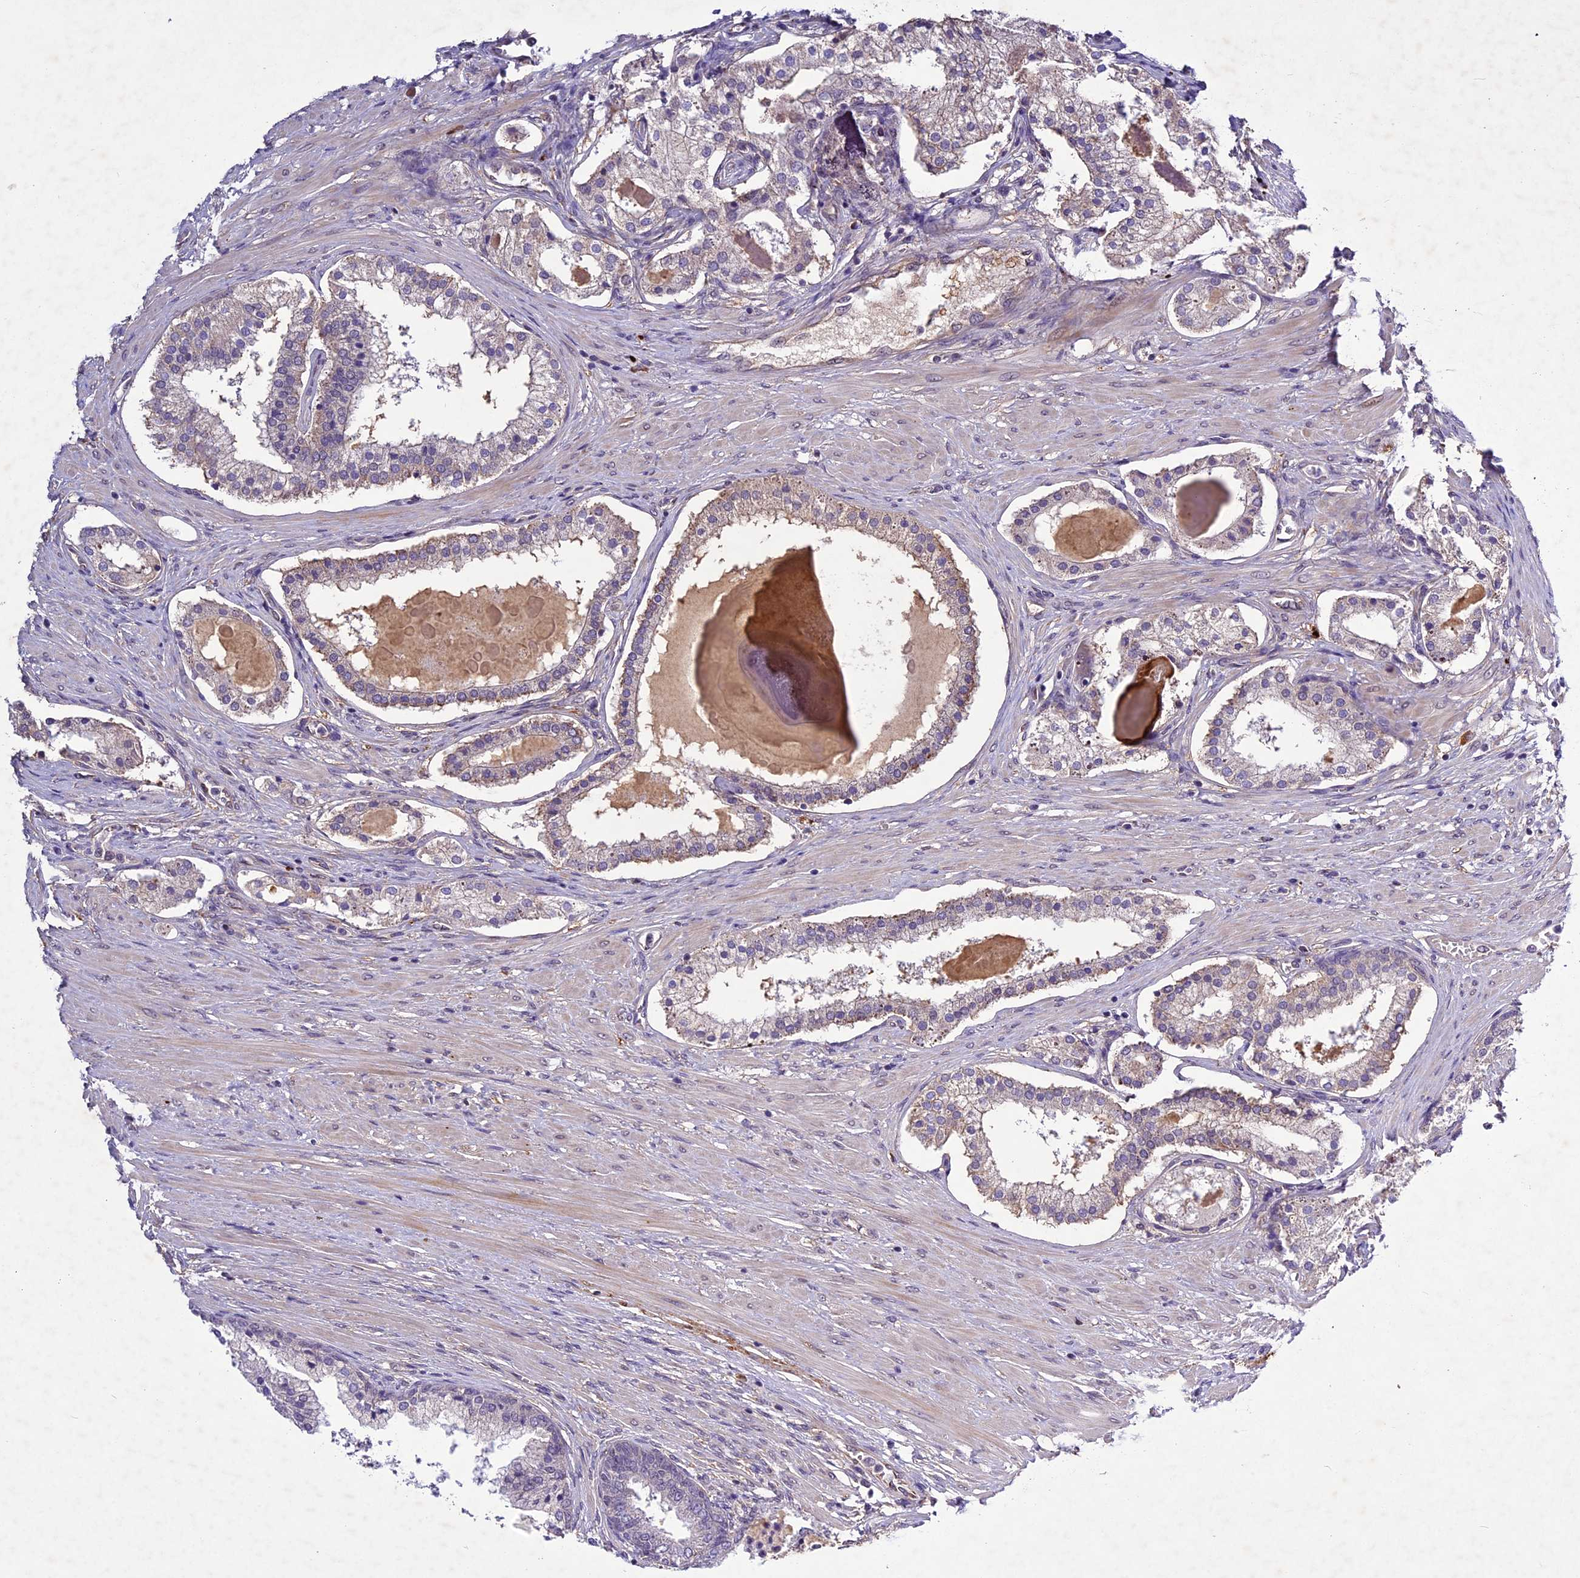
{"staining": {"intensity": "weak", "quantity": "<25%", "location": "cytoplasmic/membranous"}, "tissue": "prostate cancer", "cell_type": "Tumor cells", "image_type": "cancer", "snomed": [{"axis": "morphology", "description": "Adenocarcinoma, Low grade"}, {"axis": "topography", "description": "Prostate"}], "caption": "Prostate cancer was stained to show a protein in brown. There is no significant expression in tumor cells.", "gene": "C3orf70", "patient": {"sex": "male", "age": 59}}